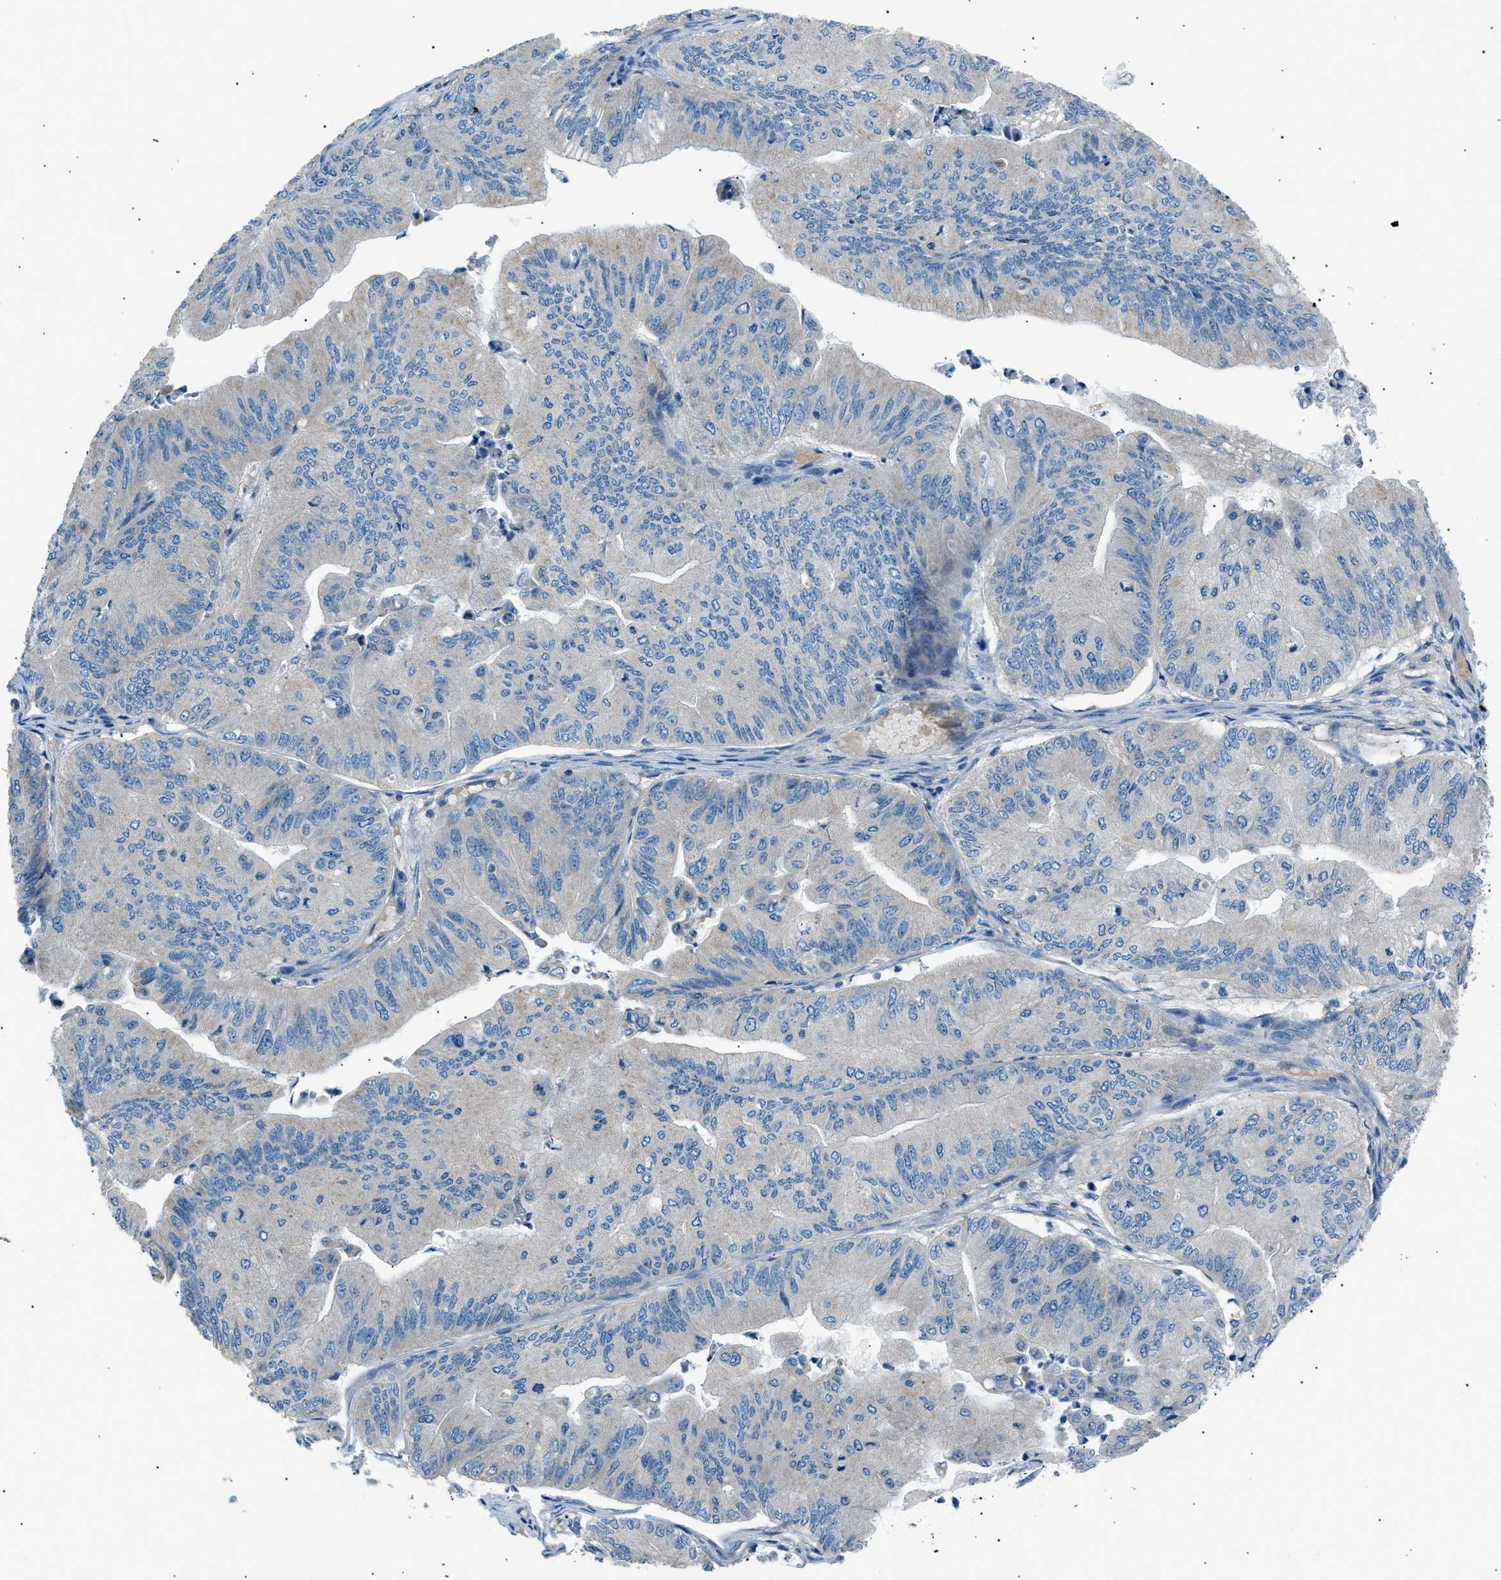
{"staining": {"intensity": "negative", "quantity": "none", "location": "none"}, "tissue": "ovarian cancer", "cell_type": "Tumor cells", "image_type": "cancer", "snomed": [{"axis": "morphology", "description": "Cystadenocarcinoma, mucinous, NOS"}, {"axis": "topography", "description": "Ovary"}], "caption": "Immunohistochemistry histopathology image of neoplastic tissue: human ovarian mucinous cystadenocarcinoma stained with DAB (3,3'-diaminobenzidine) exhibits no significant protein staining in tumor cells.", "gene": "LRRC37B", "patient": {"sex": "female", "age": 61}}